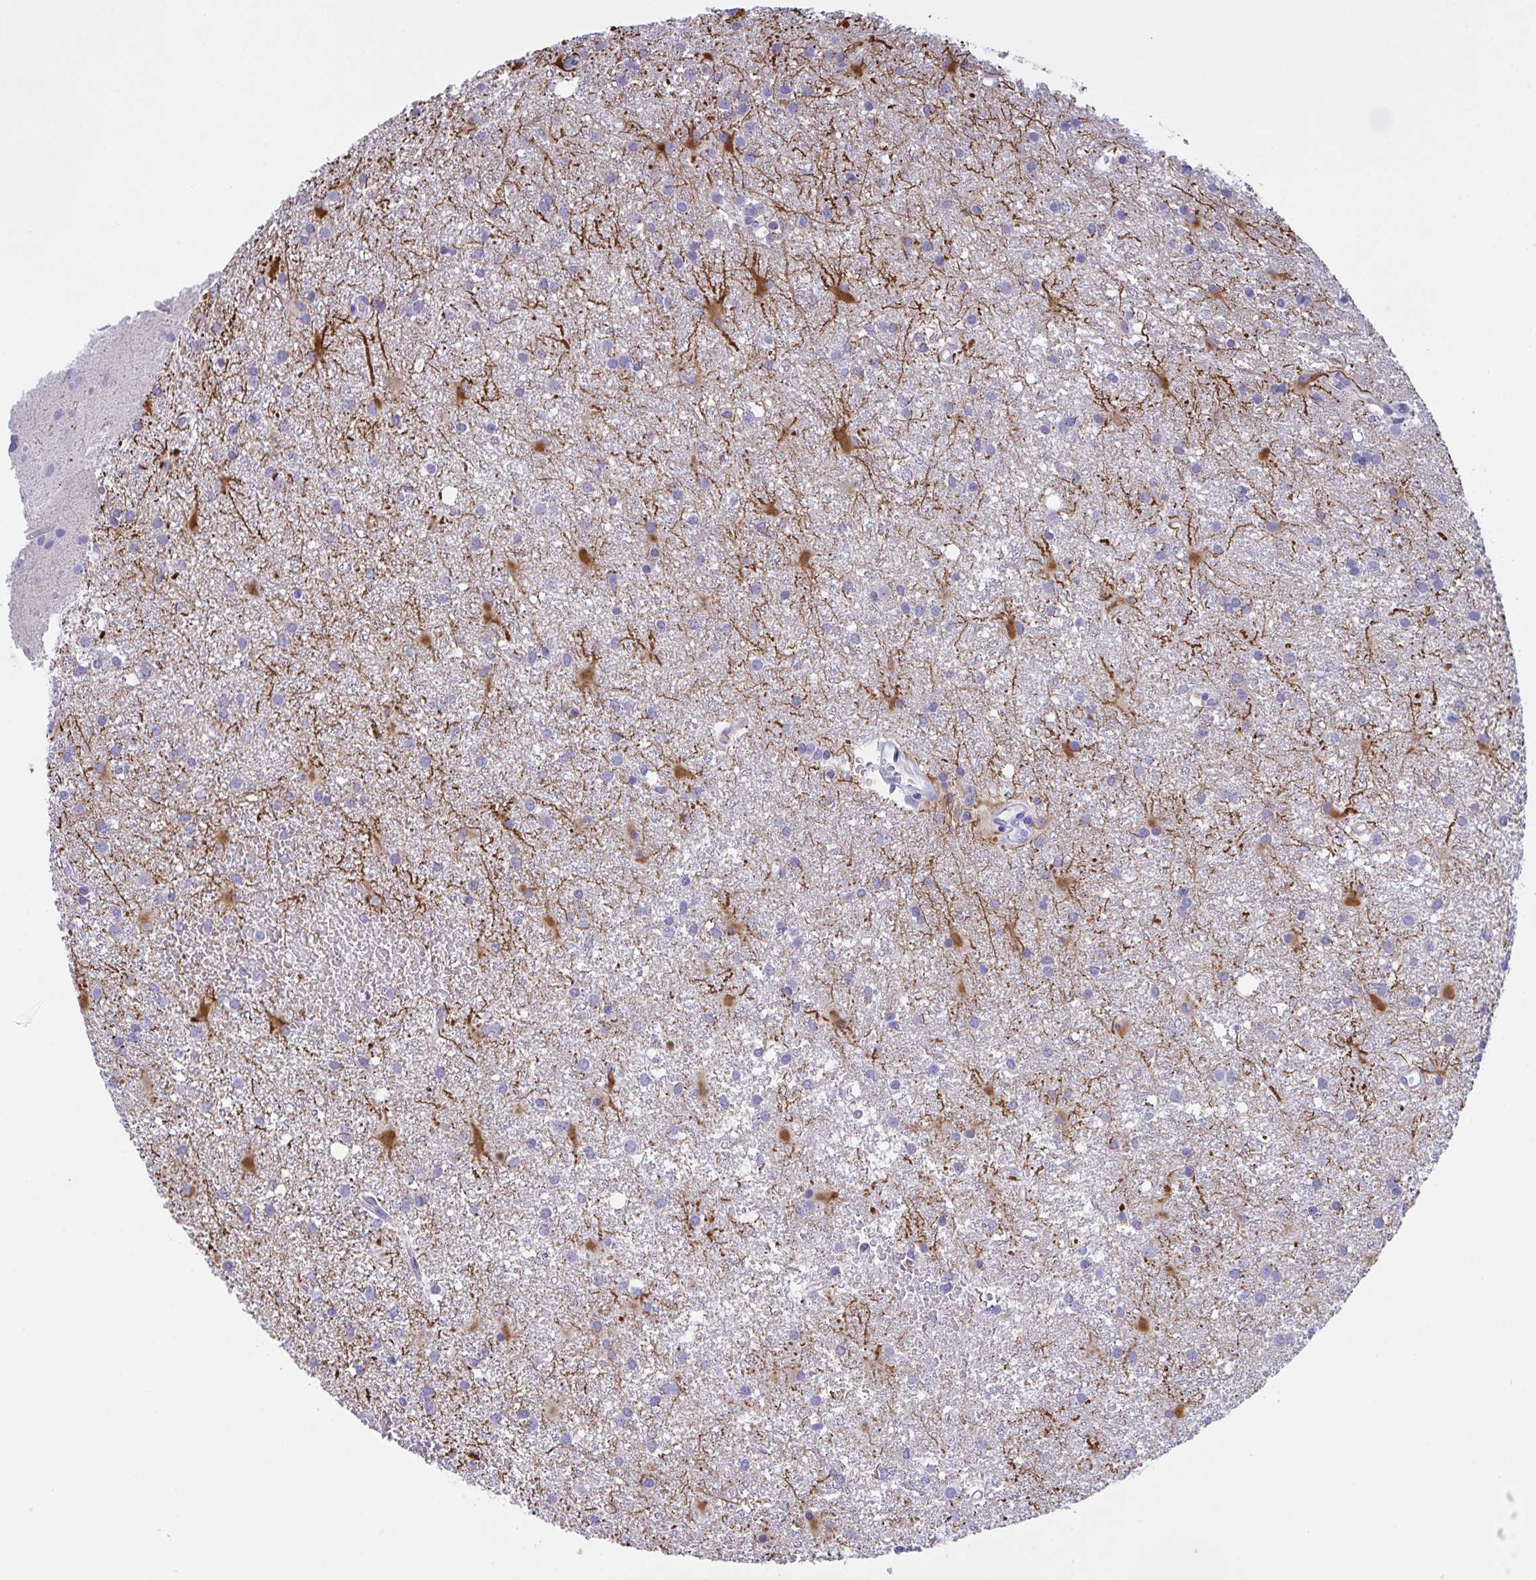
{"staining": {"intensity": "negative", "quantity": "none", "location": "none"}, "tissue": "glioma", "cell_type": "Tumor cells", "image_type": "cancer", "snomed": [{"axis": "morphology", "description": "Glioma, malignant, High grade"}, {"axis": "topography", "description": "Brain"}], "caption": "This is an IHC image of human high-grade glioma (malignant). There is no positivity in tumor cells.", "gene": "OXLD1", "patient": {"sex": "male", "age": 55}}